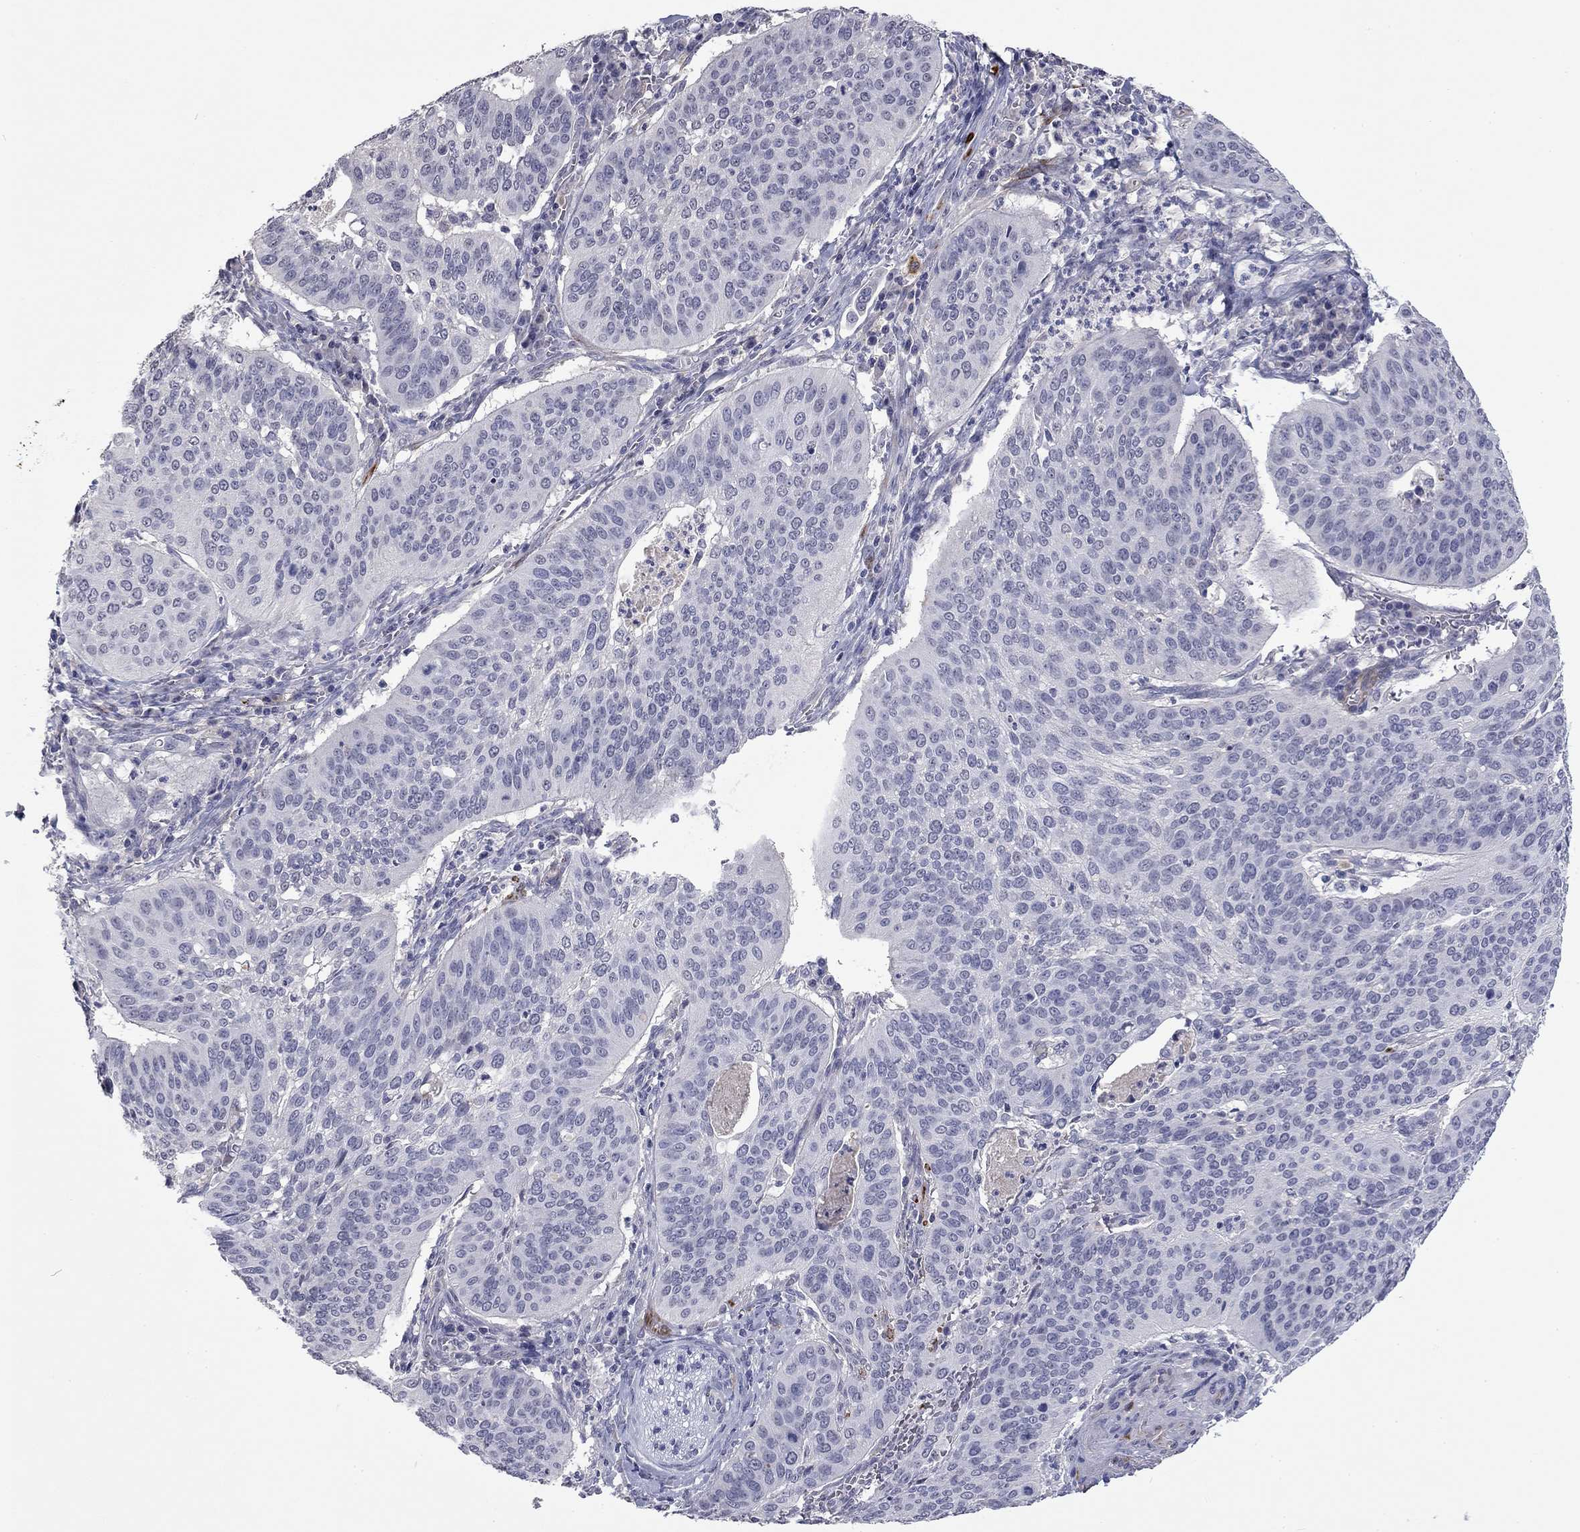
{"staining": {"intensity": "negative", "quantity": "none", "location": "none"}, "tissue": "cervical cancer", "cell_type": "Tumor cells", "image_type": "cancer", "snomed": [{"axis": "morphology", "description": "Normal tissue, NOS"}, {"axis": "morphology", "description": "Squamous cell carcinoma, NOS"}, {"axis": "topography", "description": "Cervix"}], "caption": "Squamous cell carcinoma (cervical) was stained to show a protein in brown. There is no significant expression in tumor cells.", "gene": "IP6K3", "patient": {"sex": "female", "age": 39}}